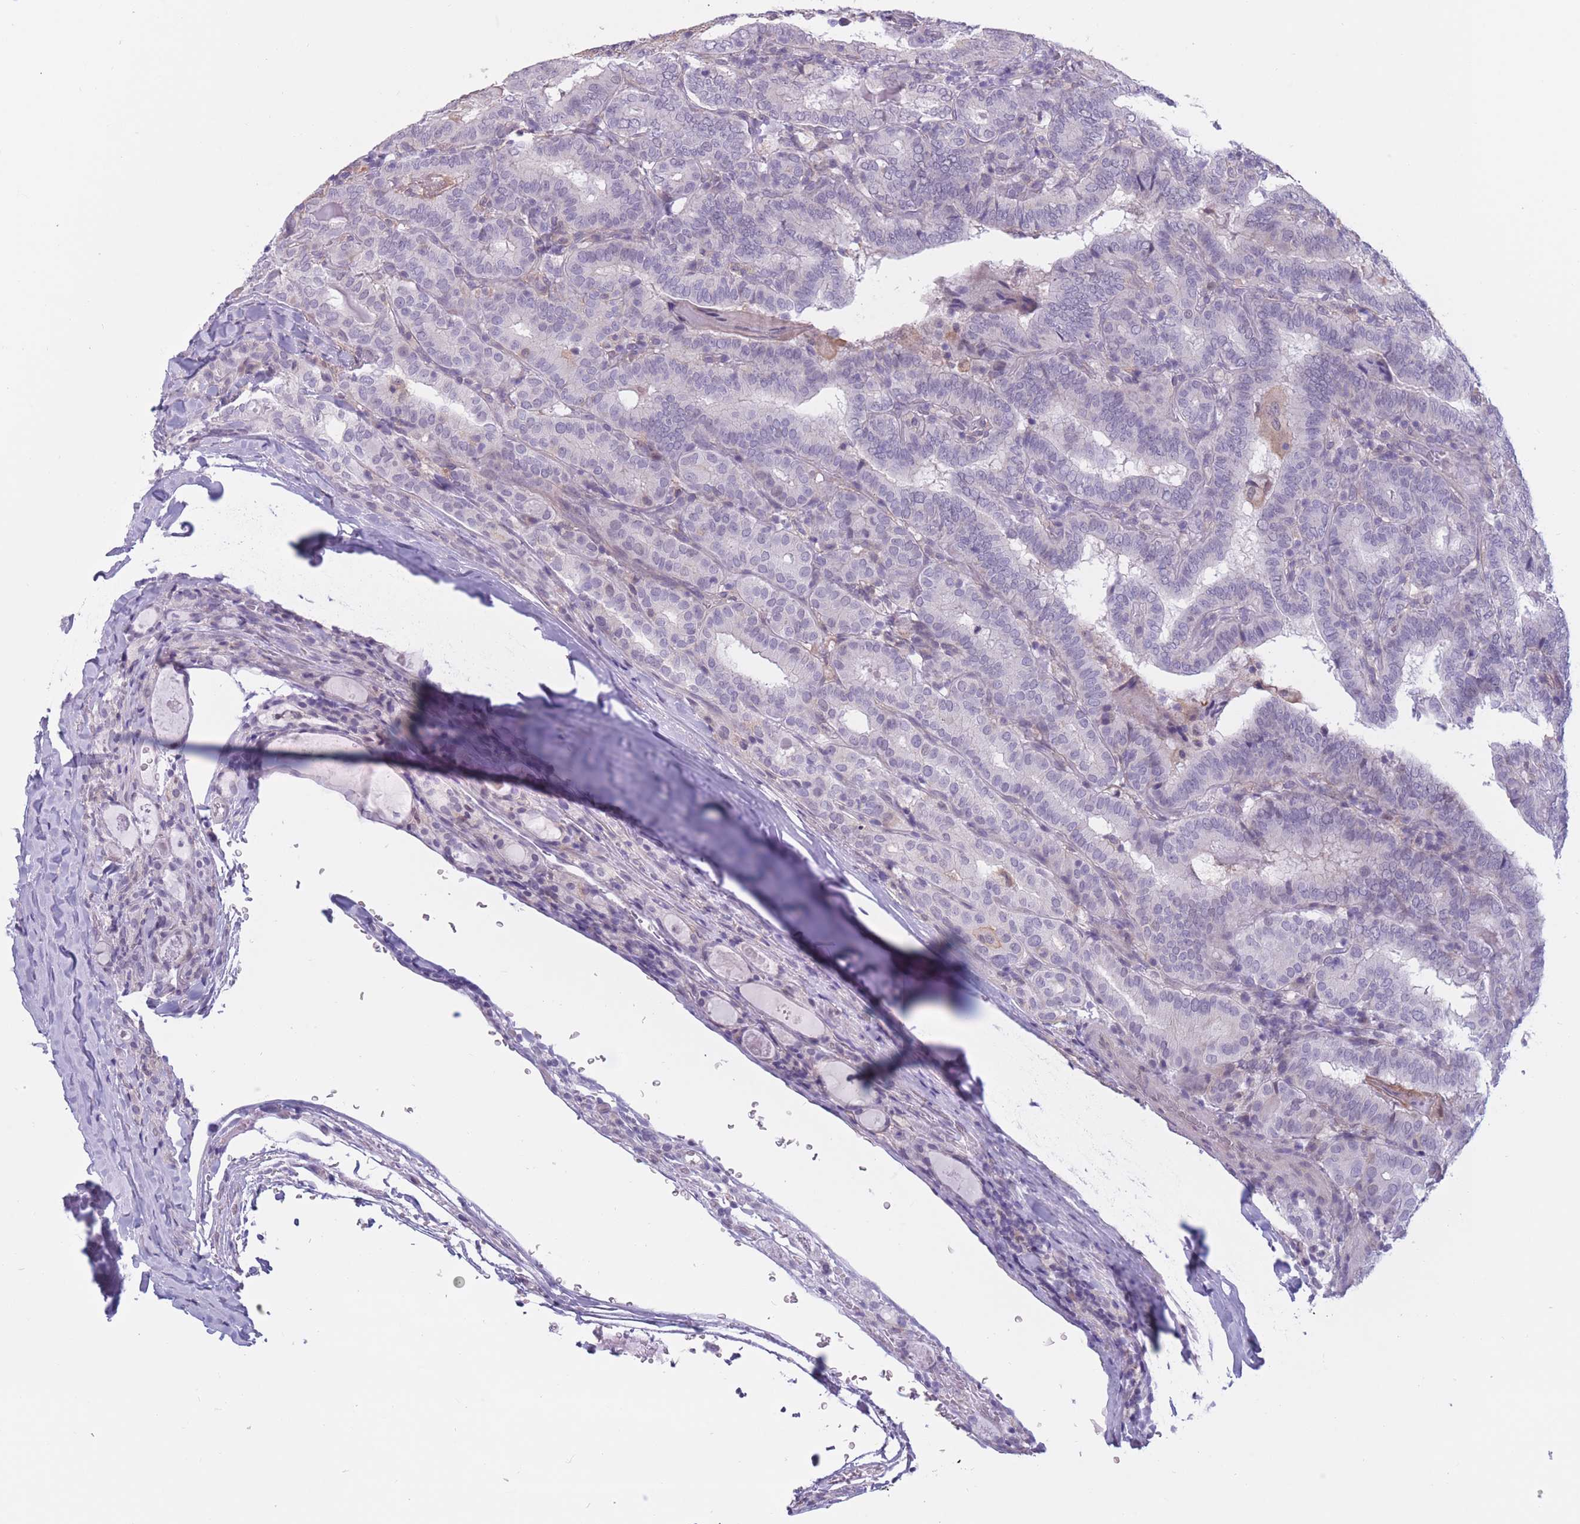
{"staining": {"intensity": "negative", "quantity": "none", "location": "none"}, "tissue": "thyroid cancer", "cell_type": "Tumor cells", "image_type": "cancer", "snomed": [{"axis": "morphology", "description": "Papillary adenocarcinoma, NOS"}, {"axis": "topography", "description": "Thyroid gland"}], "caption": "Thyroid papillary adenocarcinoma stained for a protein using immunohistochemistry exhibits no staining tumor cells.", "gene": "PODXL", "patient": {"sex": "female", "age": 72}}